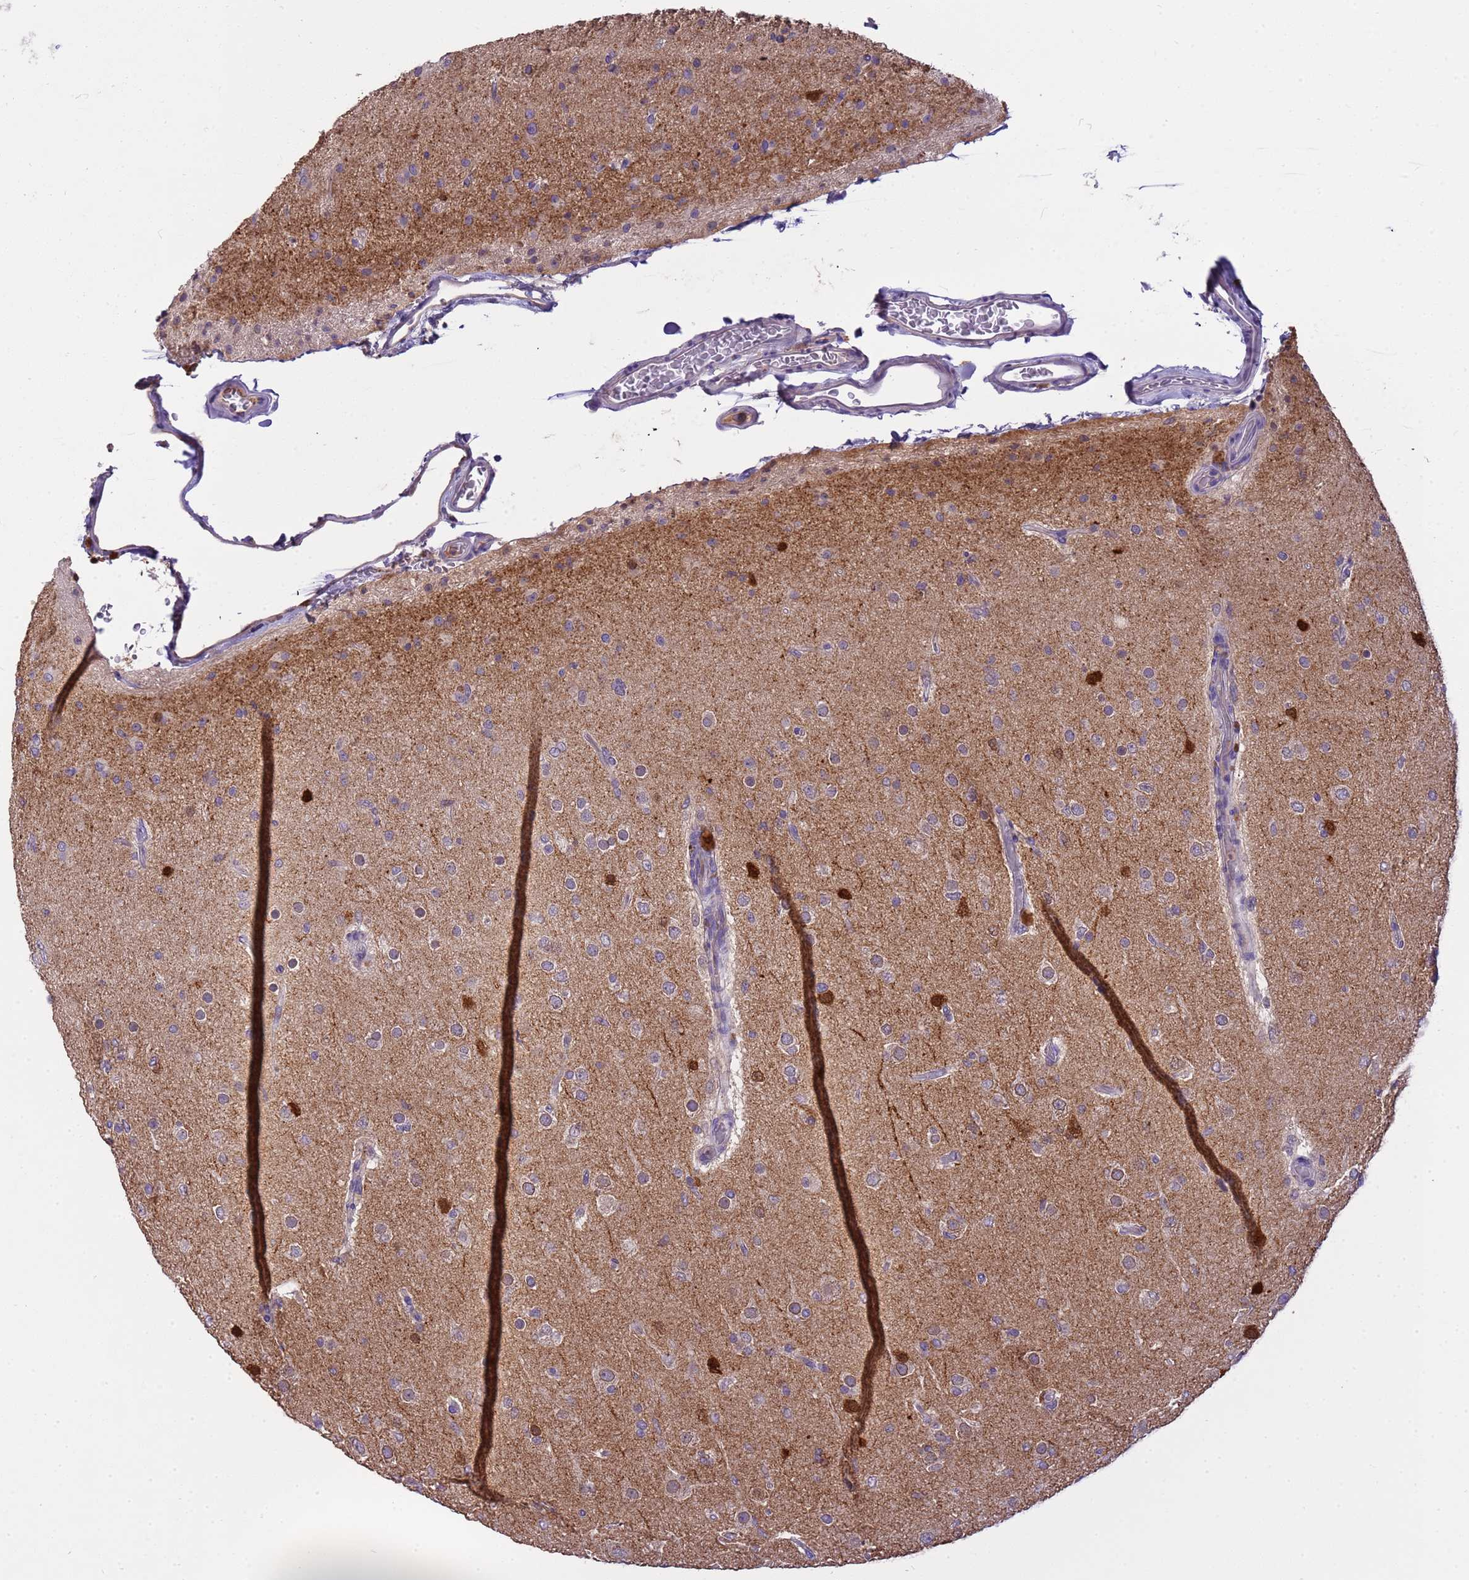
{"staining": {"intensity": "negative", "quantity": "none", "location": "none"}, "tissue": "glioma", "cell_type": "Tumor cells", "image_type": "cancer", "snomed": [{"axis": "morphology", "description": "Glioma, malignant, Low grade"}, {"axis": "topography", "description": "Brain"}], "caption": "An image of human glioma is negative for staining in tumor cells. The staining is performed using DAB (3,3'-diaminobenzidine) brown chromogen with nuclei counter-stained in using hematoxylin.", "gene": "PLCXD3", "patient": {"sex": "male", "age": 65}}